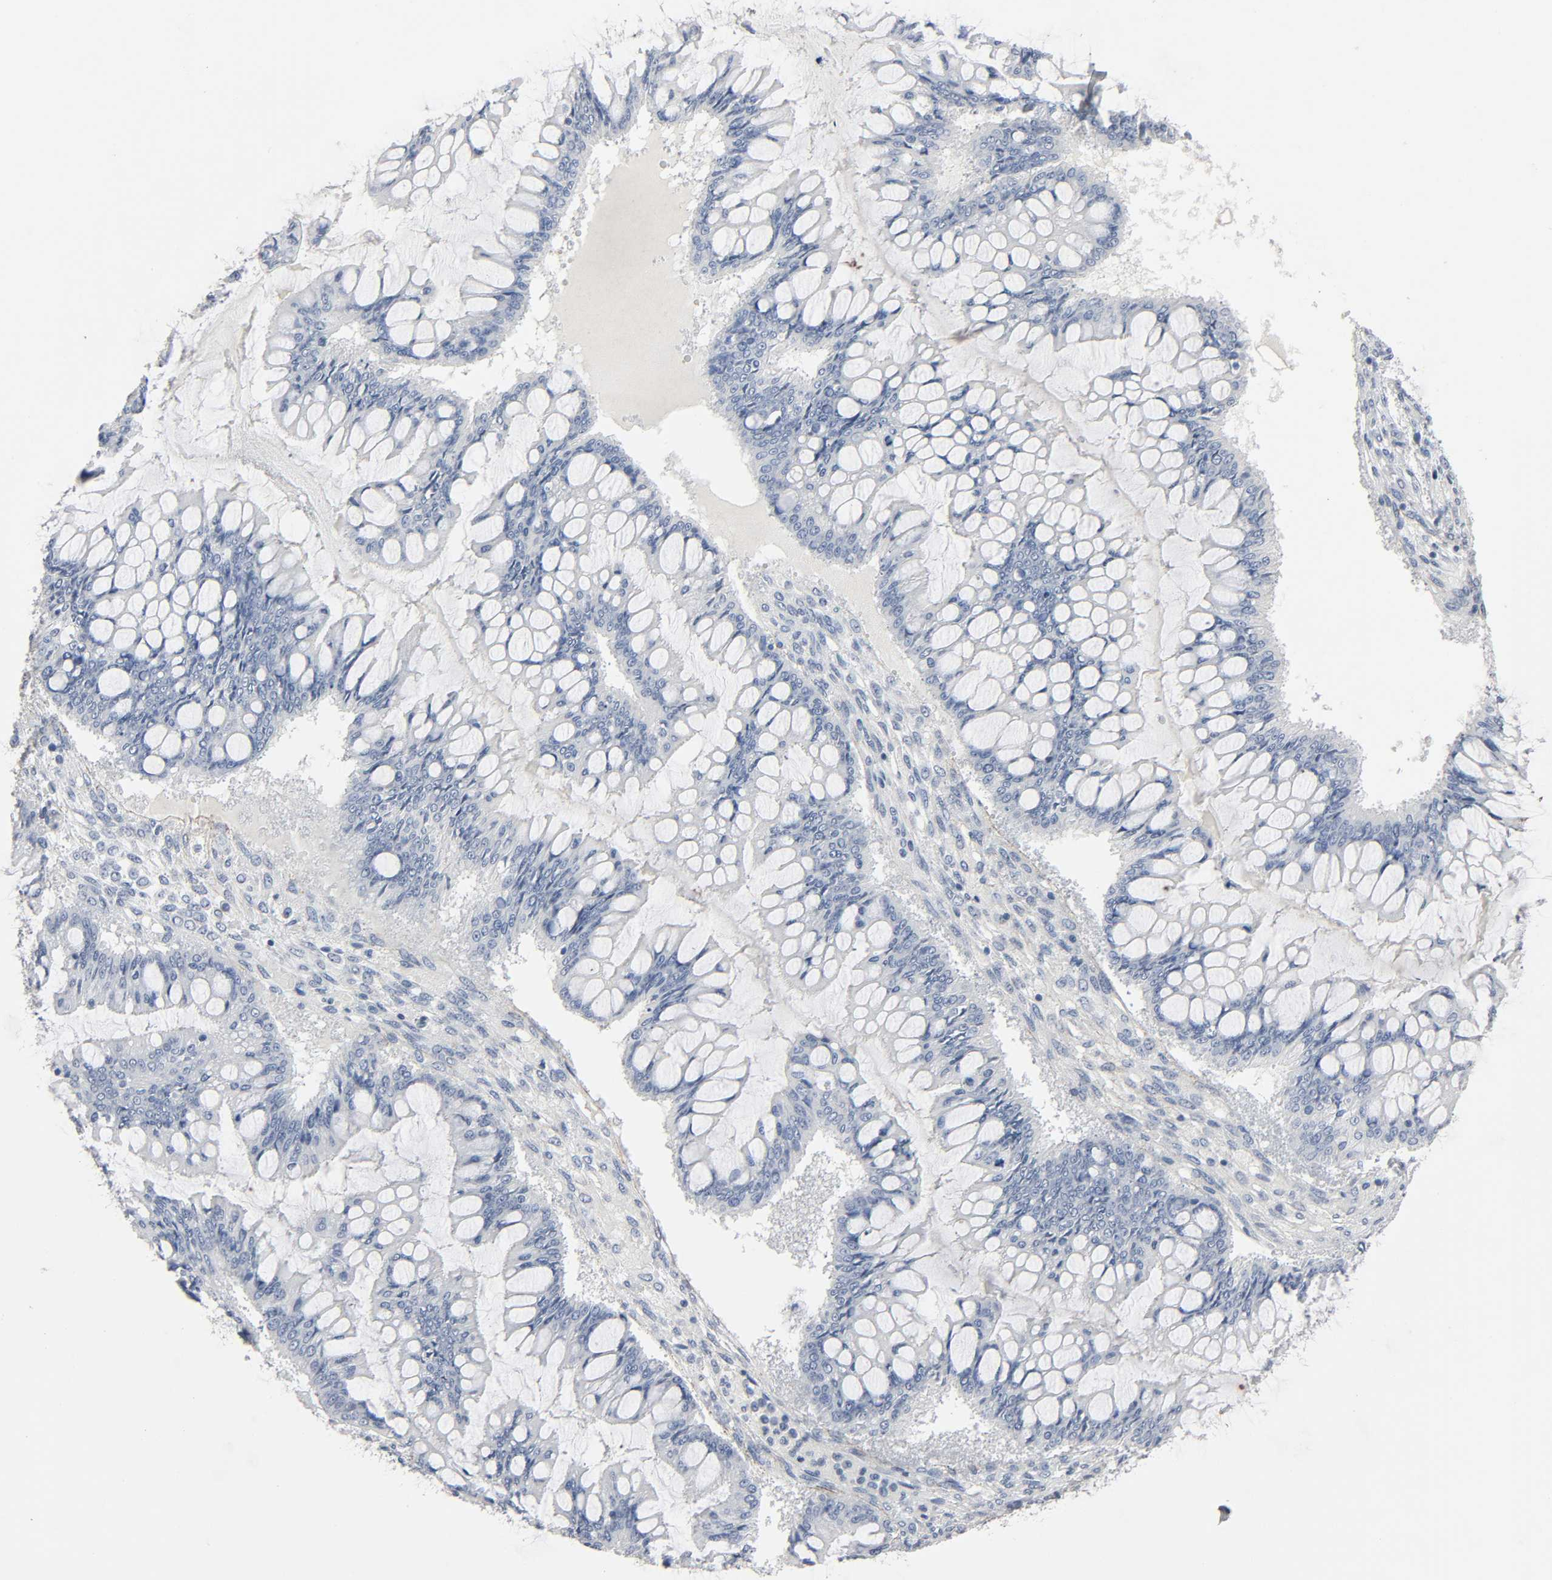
{"staining": {"intensity": "negative", "quantity": "none", "location": "none"}, "tissue": "ovarian cancer", "cell_type": "Tumor cells", "image_type": "cancer", "snomed": [{"axis": "morphology", "description": "Cystadenocarcinoma, mucinous, NOS"}, {"axis": "topography", "description": "Ovary"}], "caption": "The image shows no staining of tumor cells in ovarian cancer (mucinous cystadenocarcinoma).", "gene": "FBLN5", "patient": {"sex": "female", "age": 73}}